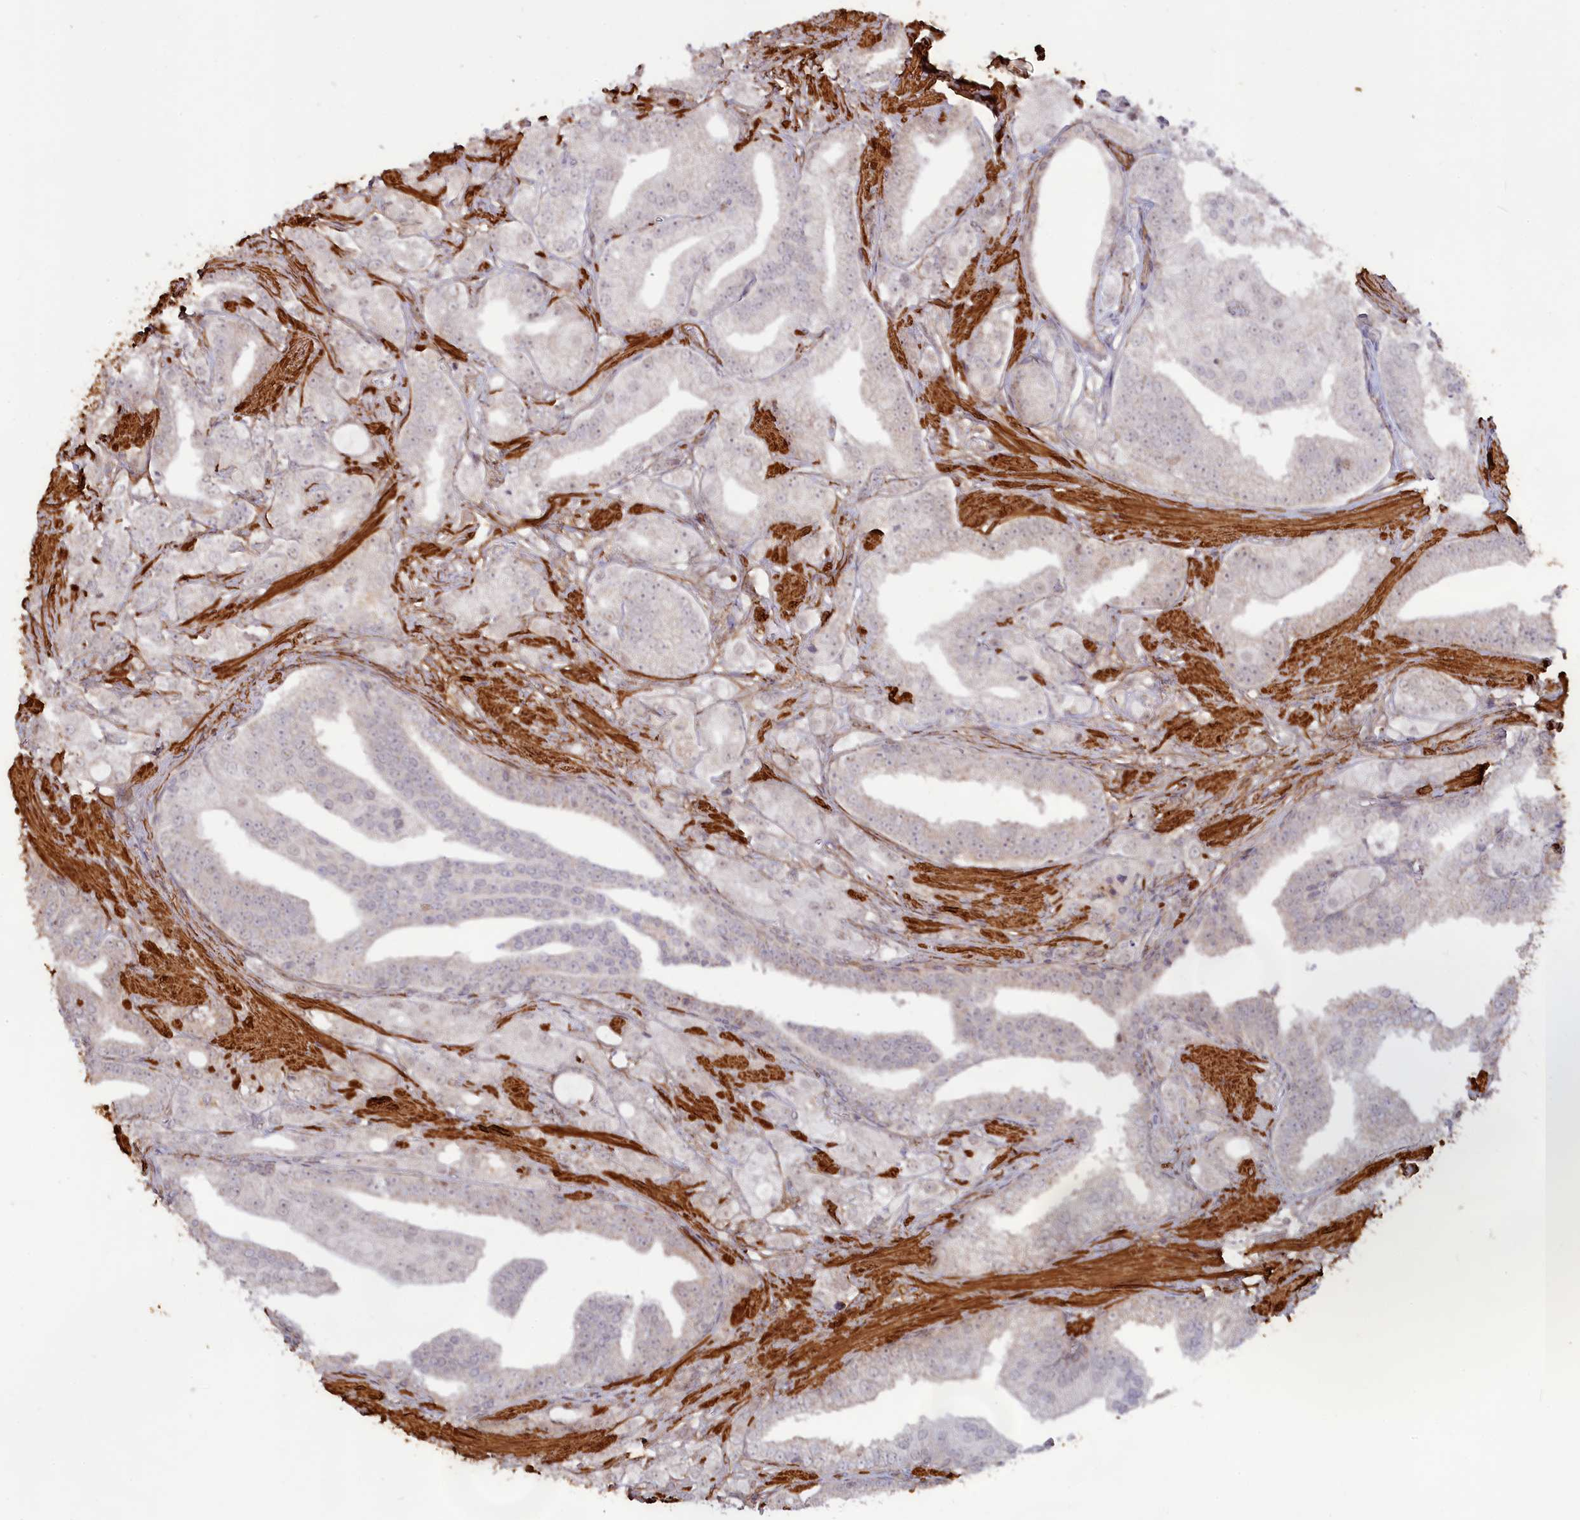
{"staining": {"intensity": "negative", "quantity": "none", "location": "none"}, "tissue": "prostate cancer", "cell_type": "Tumor cells", "image_type": "cancer", "snomed": [{"axis": "morphology", "description": "Adenocarcinoma, High grade"}, {"axis": "topography", "description": "Prostate"}], "caption": "A photomicrograph of prostate high-grade adenocarcinoma stained for a protein exhibits no brown staining in tumor cells. (IHC, brightfield microscopy, high magnification).", "gene": "CCDC154", "patient": {"sex": "male", "age": 50}}